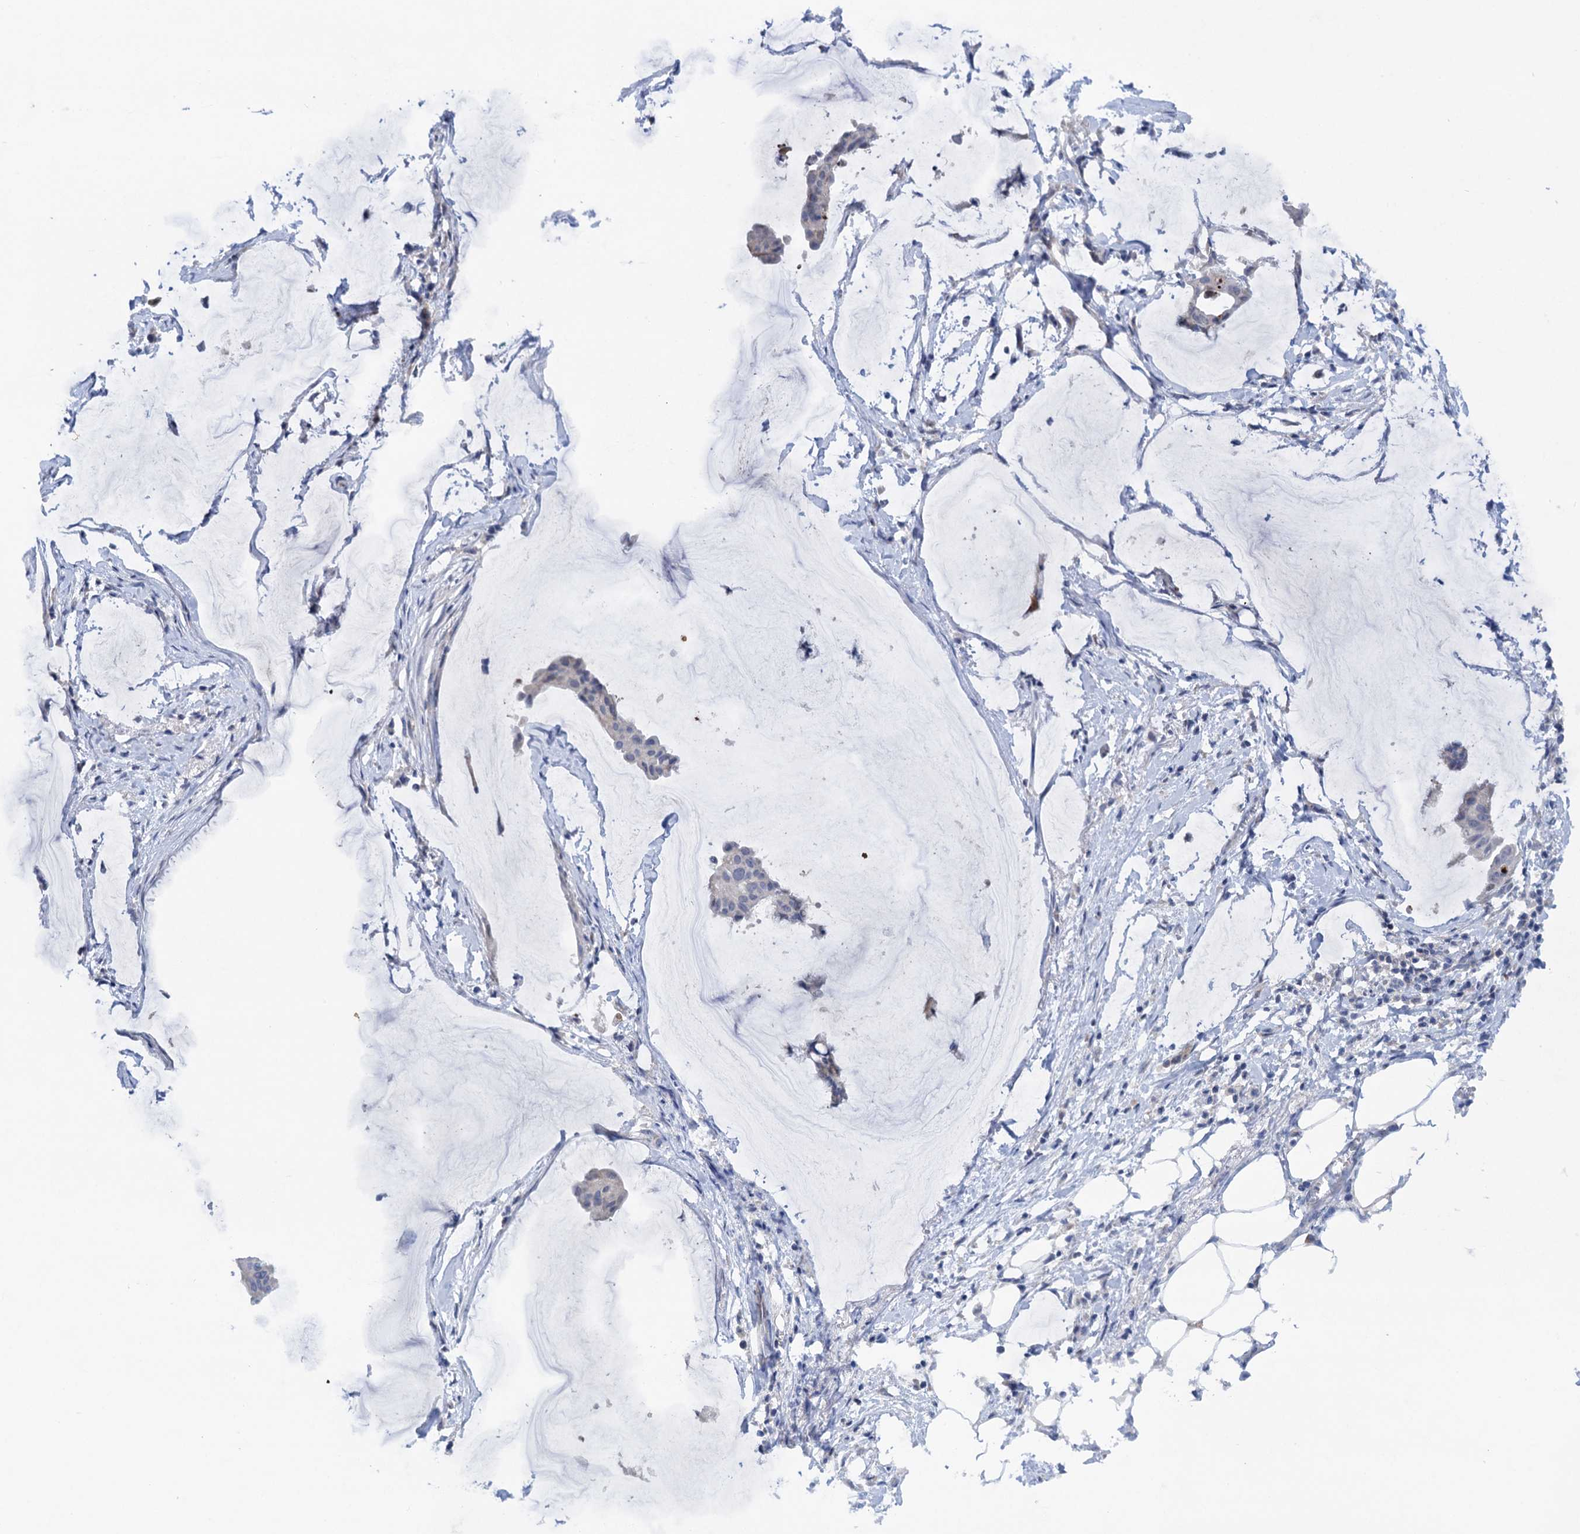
{"staining": {"intensity": "negative", "quantity": "none", "location": "none"}, "tissue": "ovarian cancer", "cell_type": "Tumor cells", "image_type": "cancer", "snomed": [{"axis": "morphology", "description": "Cystadenocarcinoma, mucinous, NOS"}, {"axis": "topography", "description": "Ovary"}], "caption": "Immunohistochemical staining of mucinous cystadenocarcinoma (ovarian) displays no significant expression in tumor cells.", "gene": "QPCTL", "patient": {"sex": "female", "age": 73}}